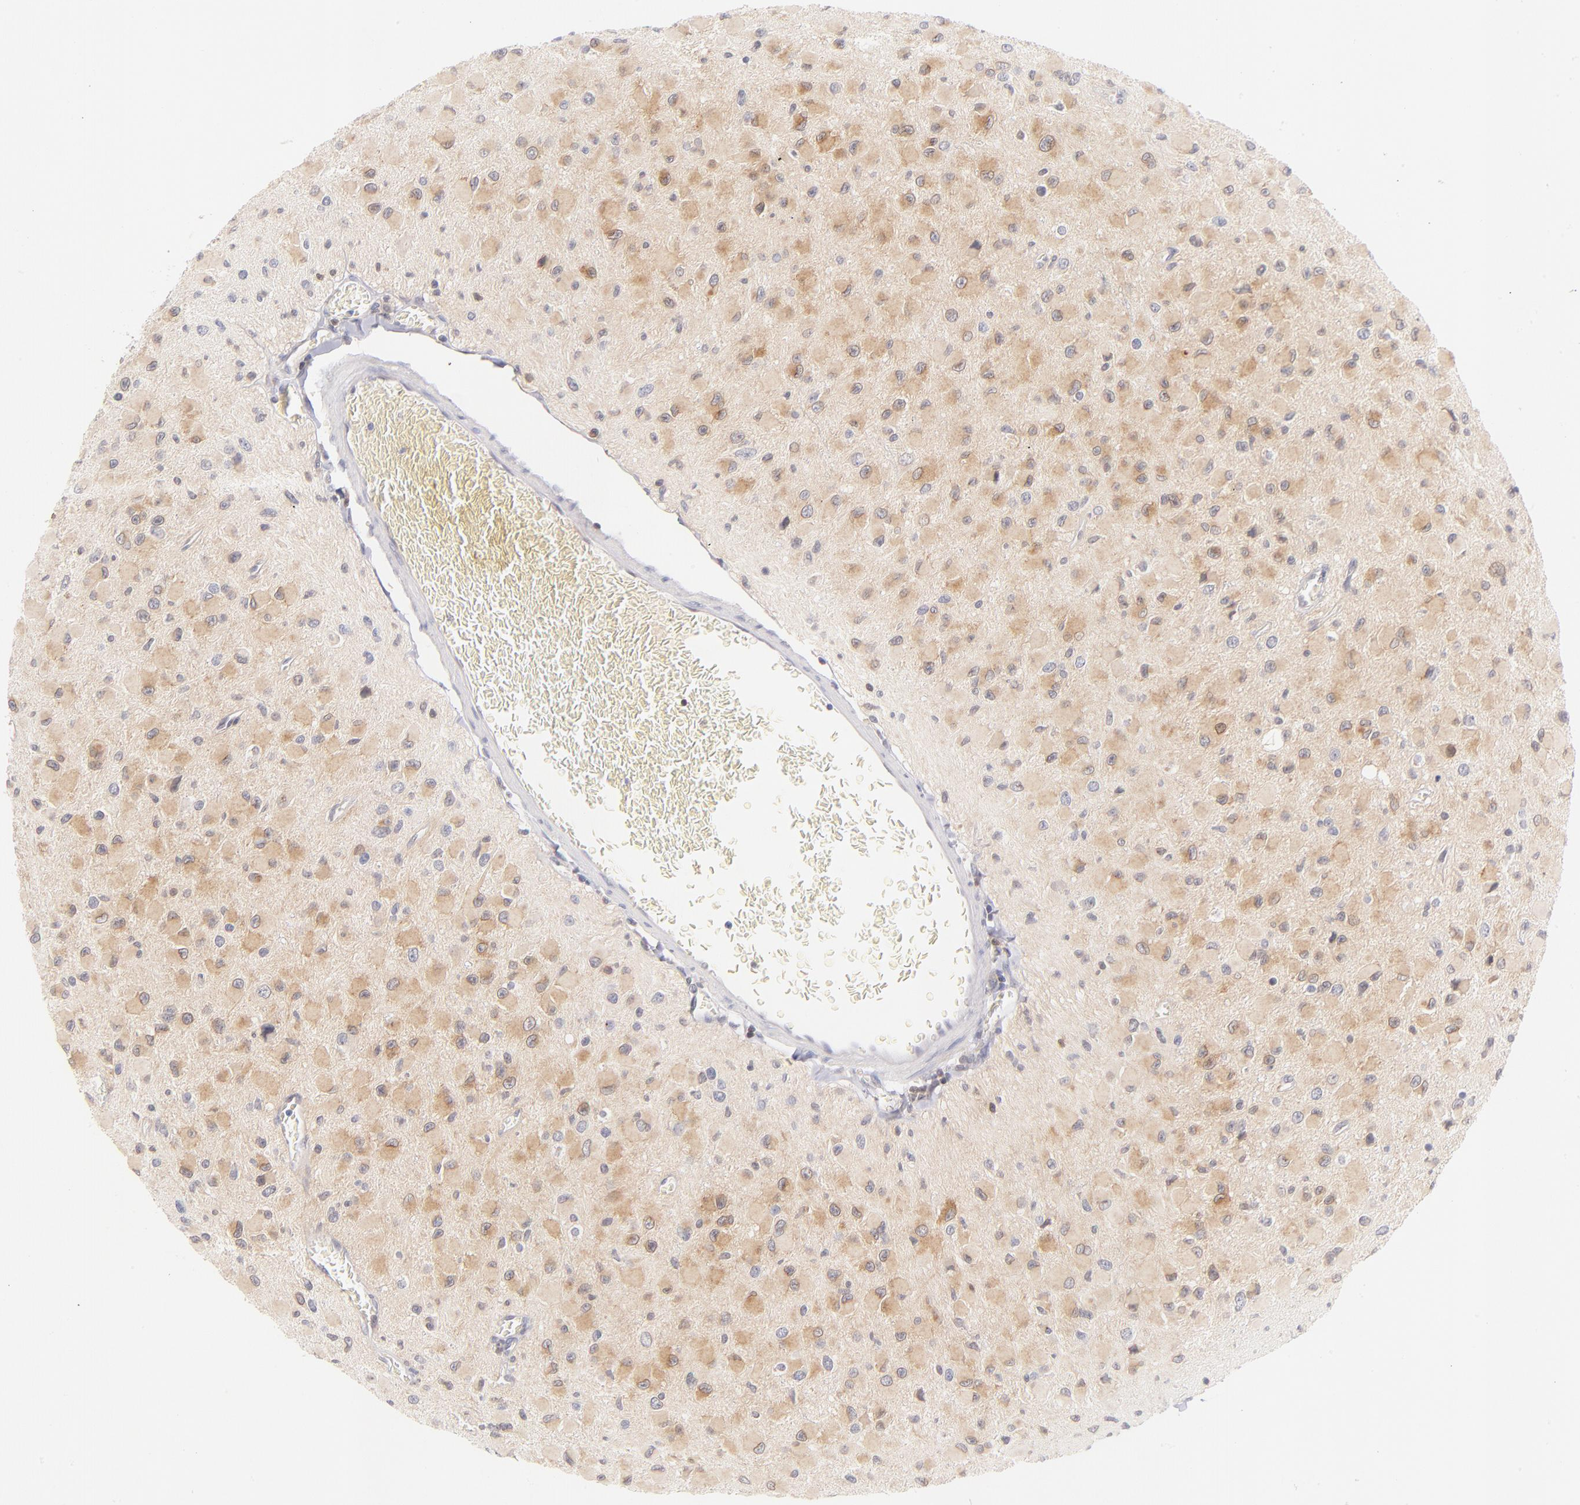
{"staining": {"intensity": "weak", "quantity": ">75%", "location": "cytoplasmic/membranous,nuclear"}, "tissue": "glioma", "cell_type": "Tumor cells", "image_type": "cancer", "snomed": [{"axis": "morphology", "description": "Glioma, malignant, Low grade"}, {"axis": "topography", "description": "Brain"}], "caption": "Malignant low-grade glioma stained with immunohistochemistry (IHC) reveals weak cytoplasmic/membranous and nuclear expression in approximately >75% of tumor cells.", "gene": "CASP6", "patient": {"sex": "male", "age": 42}}